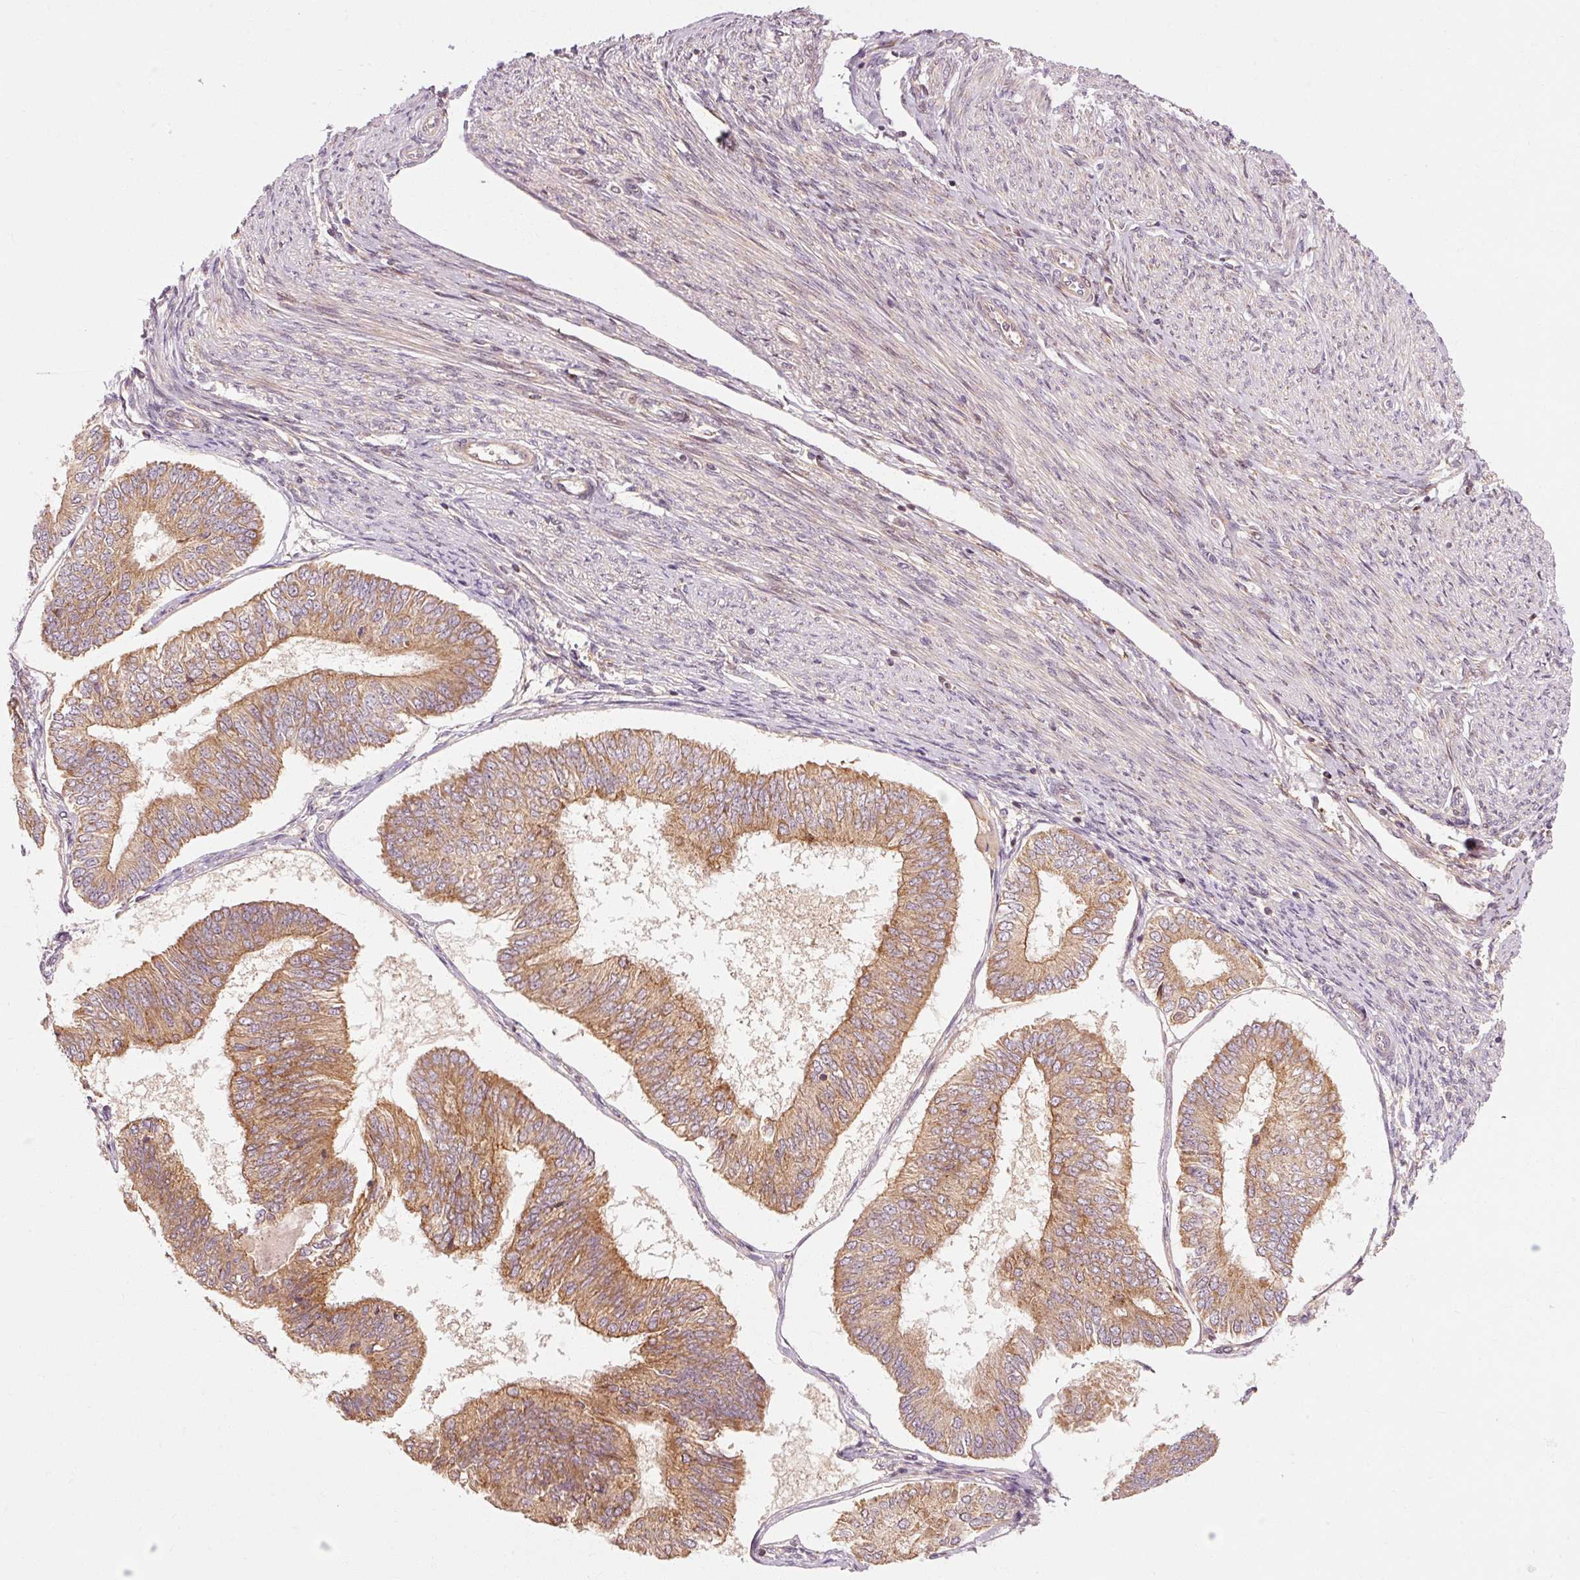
{"staining": {"intensity": "moderate", "quantity": "25%-75%", "location": "cytoplasmic/membranous"}, "tissue": "endometrial cancer", "cell_type": "Tumor cells", "image_type": "cancer", "snomed": [{"axis": "morphology", "description": "Adenocarcinoma, NOS"}, {"axis": "topography", "description": "Endometrium"}], "caption": "Endometrial adenocarcinoma was stained to show a protein in brown. There is medium levels of moderate cytoplasmic/membranous positivity in about 25%-75% of tumor cells. The protein of interest is shown in brown color, while the nuclei are stained blue.", "gene": "CTNNA1", "patient": {"sex": "female", "age": 58}}